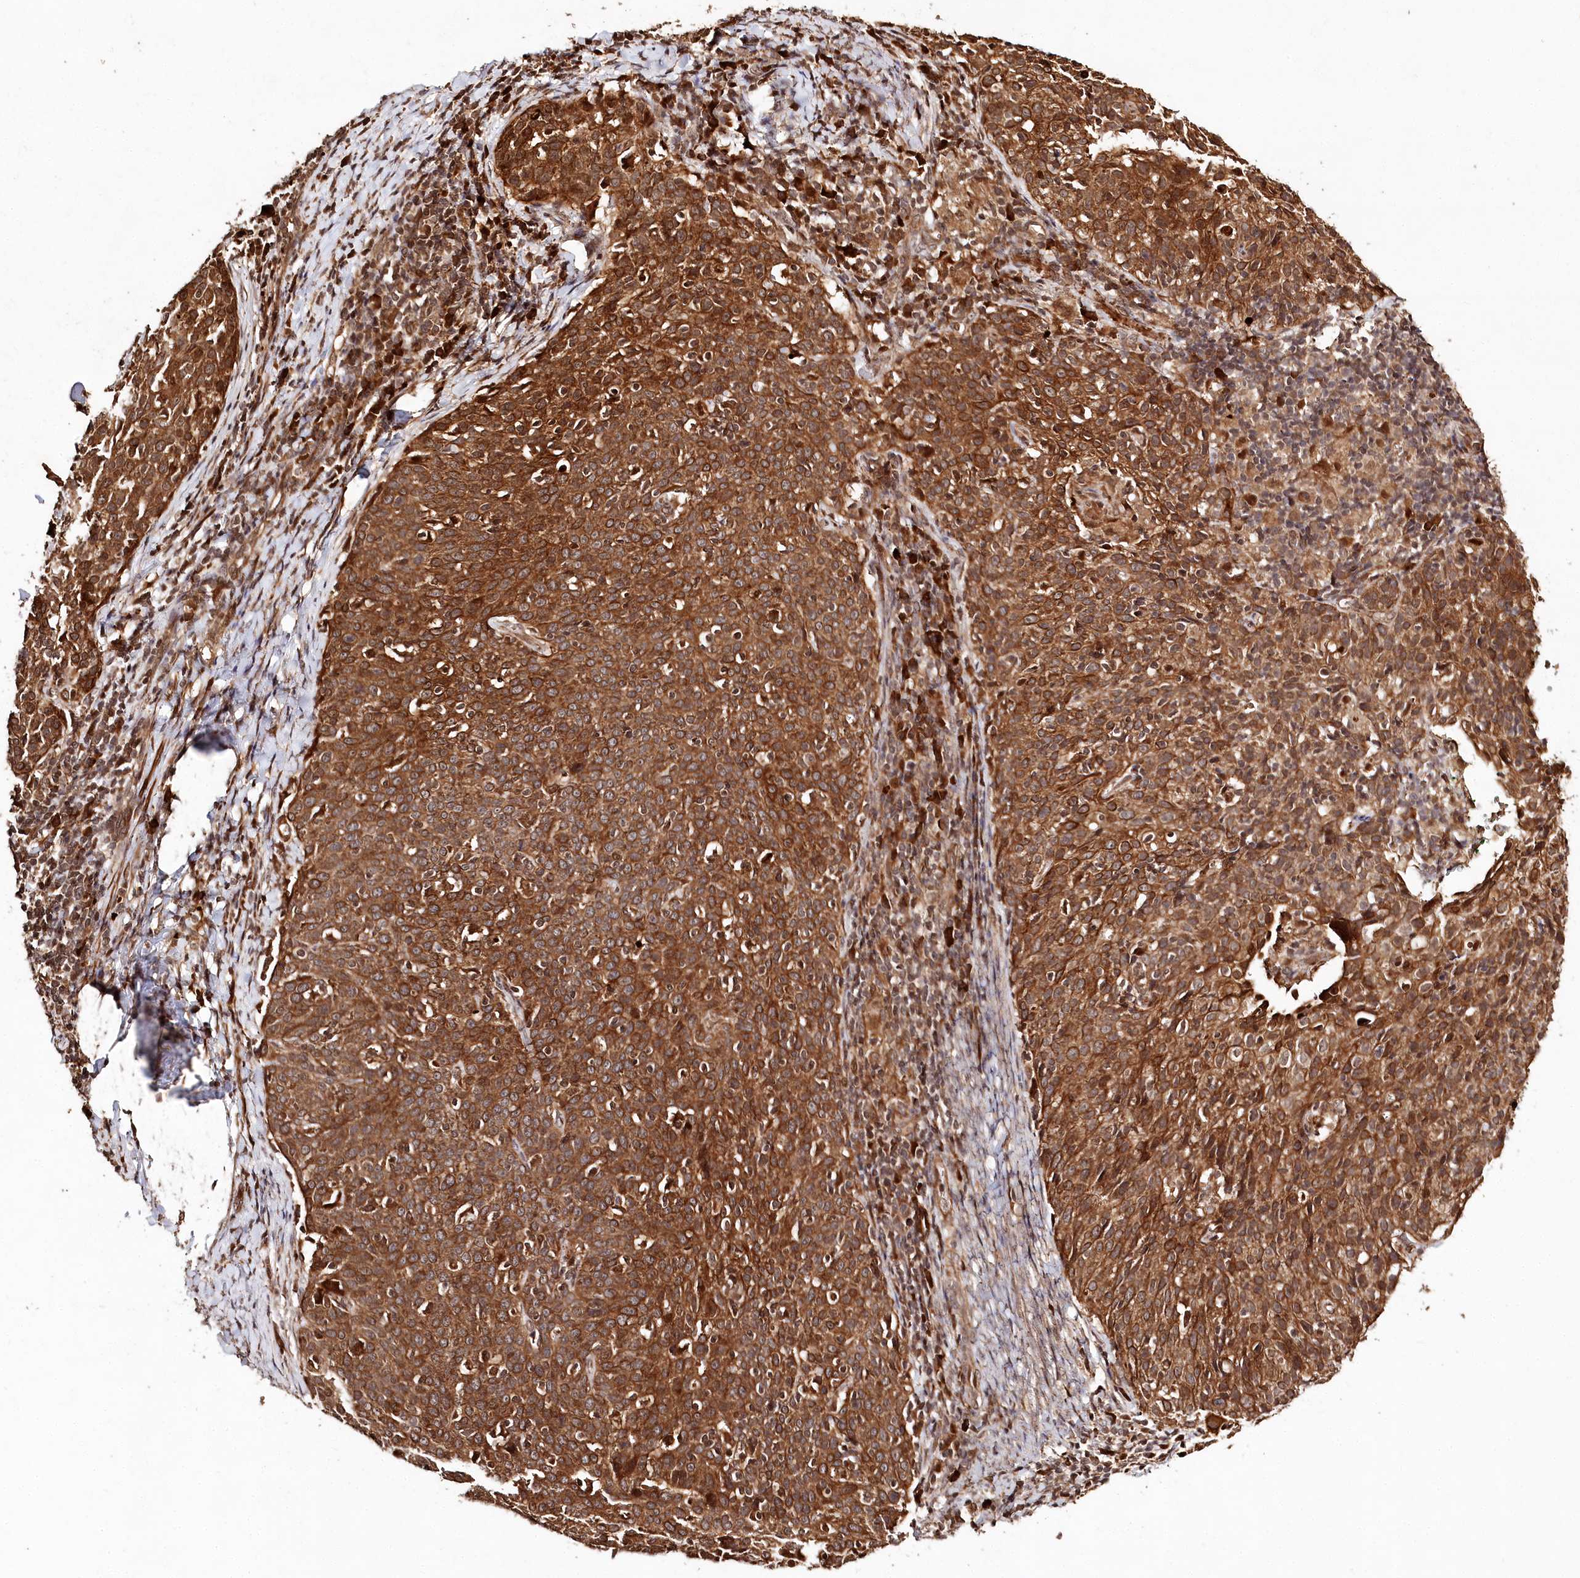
{"staining": {"intensity": "strong", "quantity": ">75%", "location": "cytoplasmic/membranous"}, "tissue": "cervical cancer", "cell_type": "Tumor cells", "image_type": "cancer", "snomed": [{"axis": "morphology", "description": "Squamous cell carcinoma, NOS"}, {"axis": "topography", "description": "Cervix"}], "caption": "Squamous cell carcinoma (cervical) stained for a protein reveals strong cytoplasmic/membranous positivity in tumor cells.", "gene": "ULK2", "patient": {"sex": "female", "age": 38}}